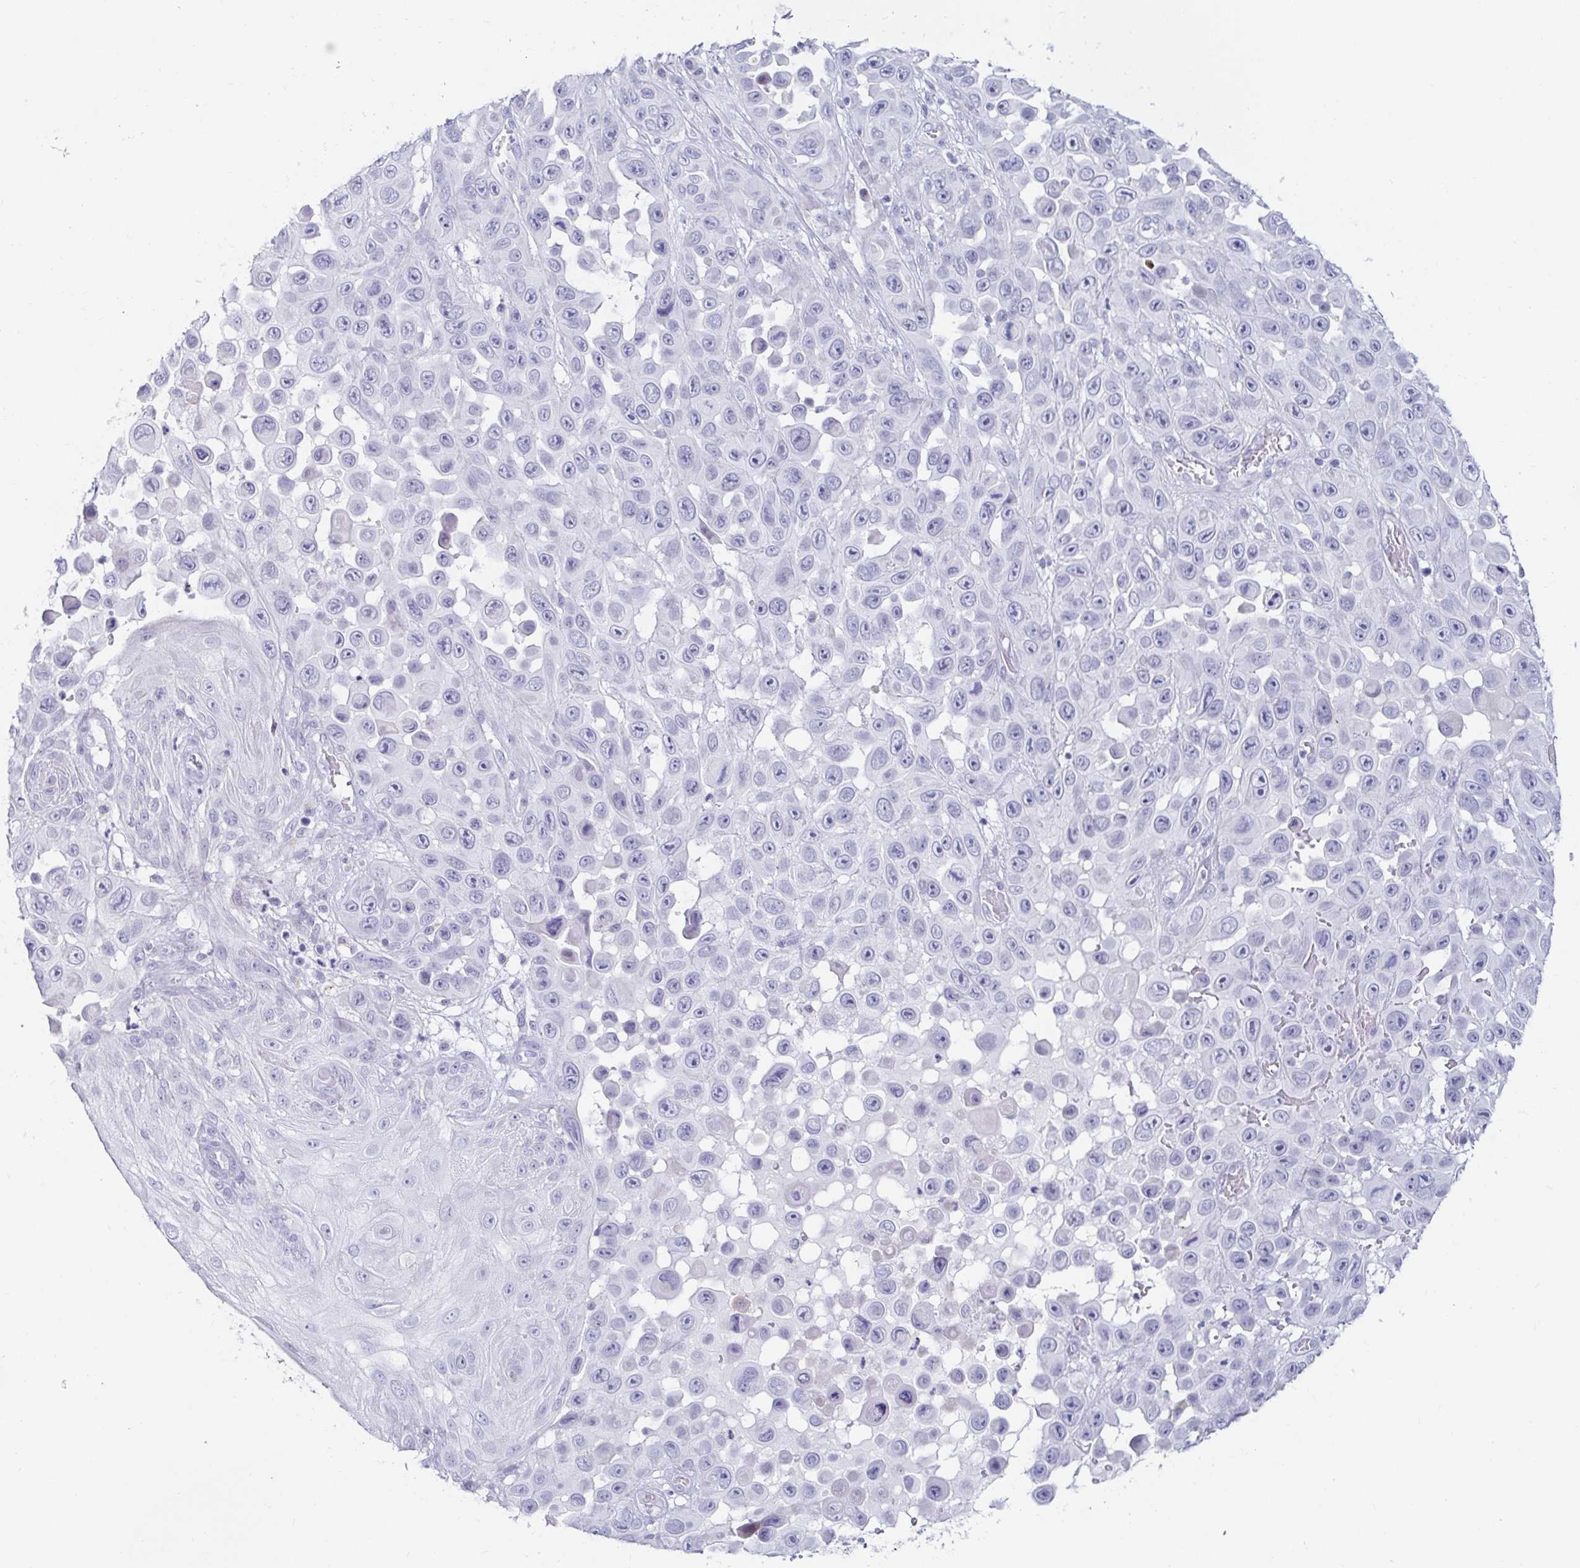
{"staining": {"intensity": "negative", "quantity": "none", "location": "none"}, "tissue": "skin cancer", "cell_type": "Tumor cells", "image_type": "cancer", "snomed": [{"axis": "morphology", "description": "Squamous cell carcinoma, NOS"}, {"axis": "topography", "description": "Skin"}], "caption": "IHC of human skin cancer (squamous cell carcinoma) reveals no staining in tumor cells.", "gene": "OR10K1", "patient": {"sex": "male", "age": 81}}